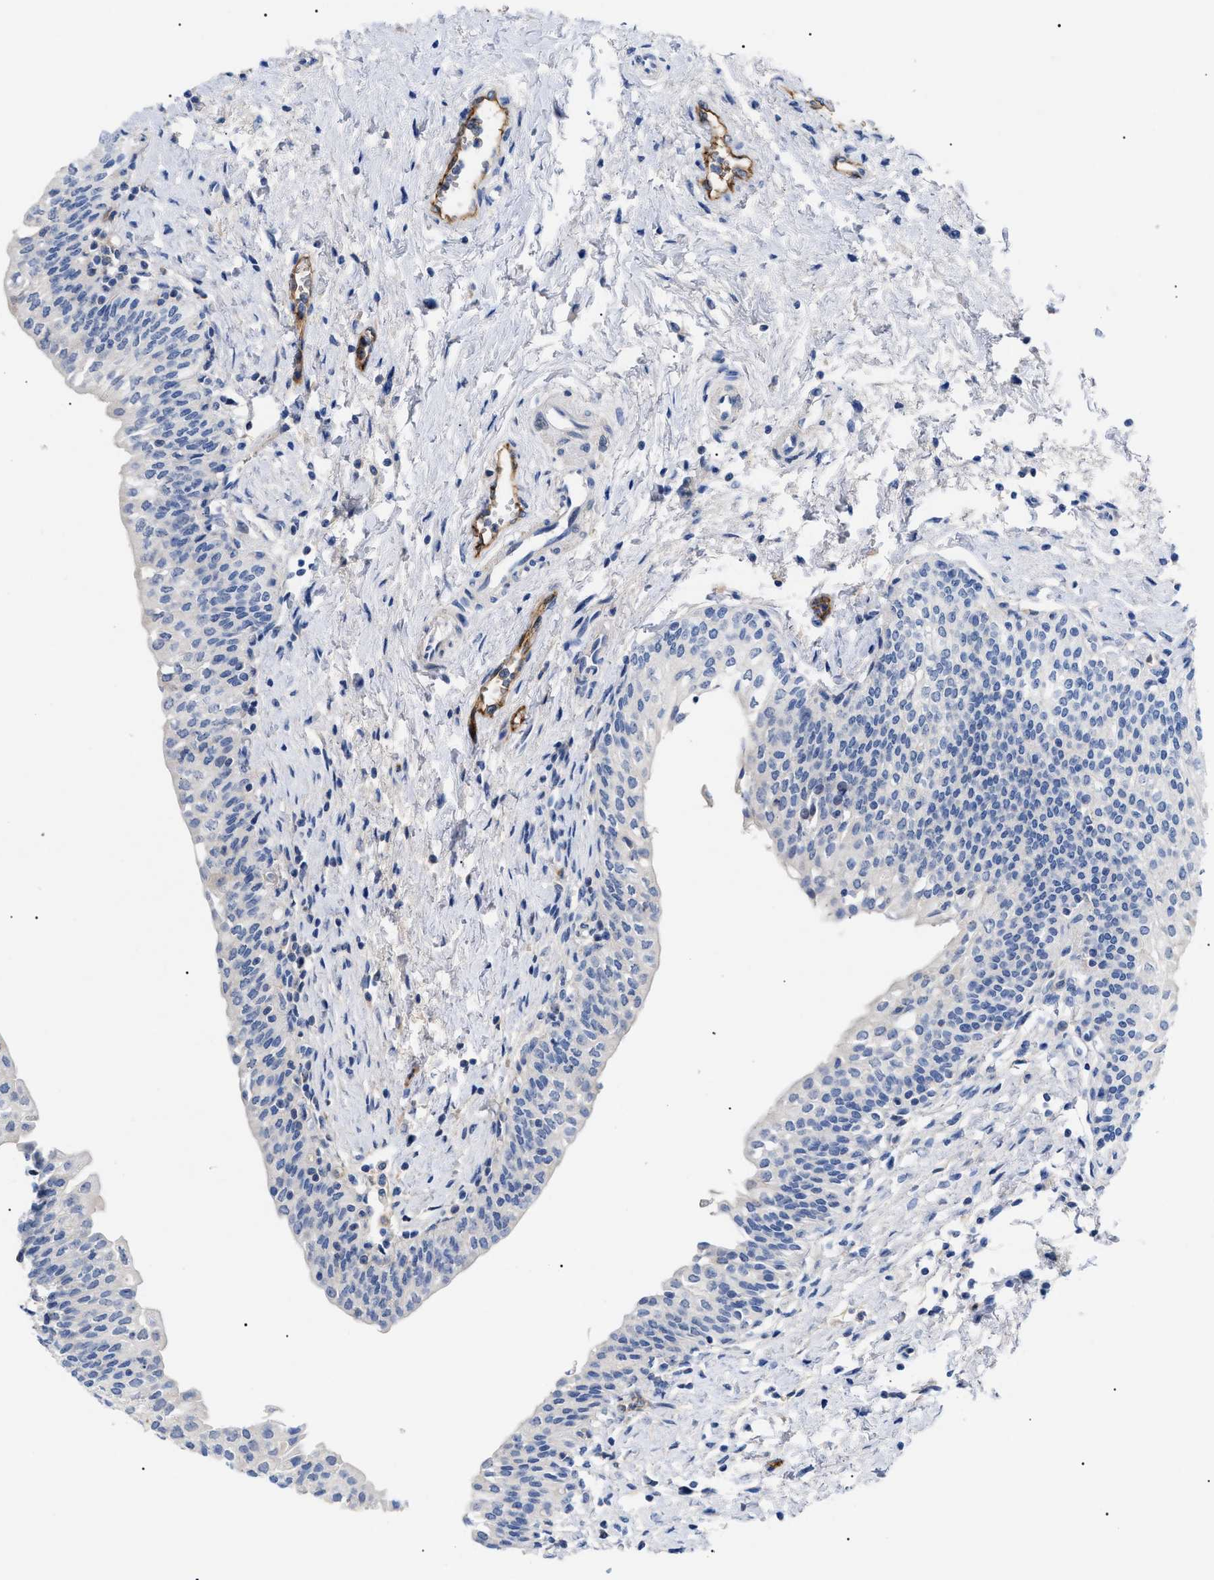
{"staining": {"intensity": "negative", "quantity": "none", "location": "none"}, "tissue": "urinary bladder", "cell_type": "Urothelial cells", "image_type": "normal", "snomed": [{"axis": "morphology", "description": "Normal tissue, NOS"}, {"axis": "topography", "description": "Urinary bladder"}], "caption": "A high-resolution image shows IHC staining of benign urinary bladder, which shows no significant expression in urothelial cells.", "gene": "ACKR1", "patient": {"sex": "male", "age": 55}}